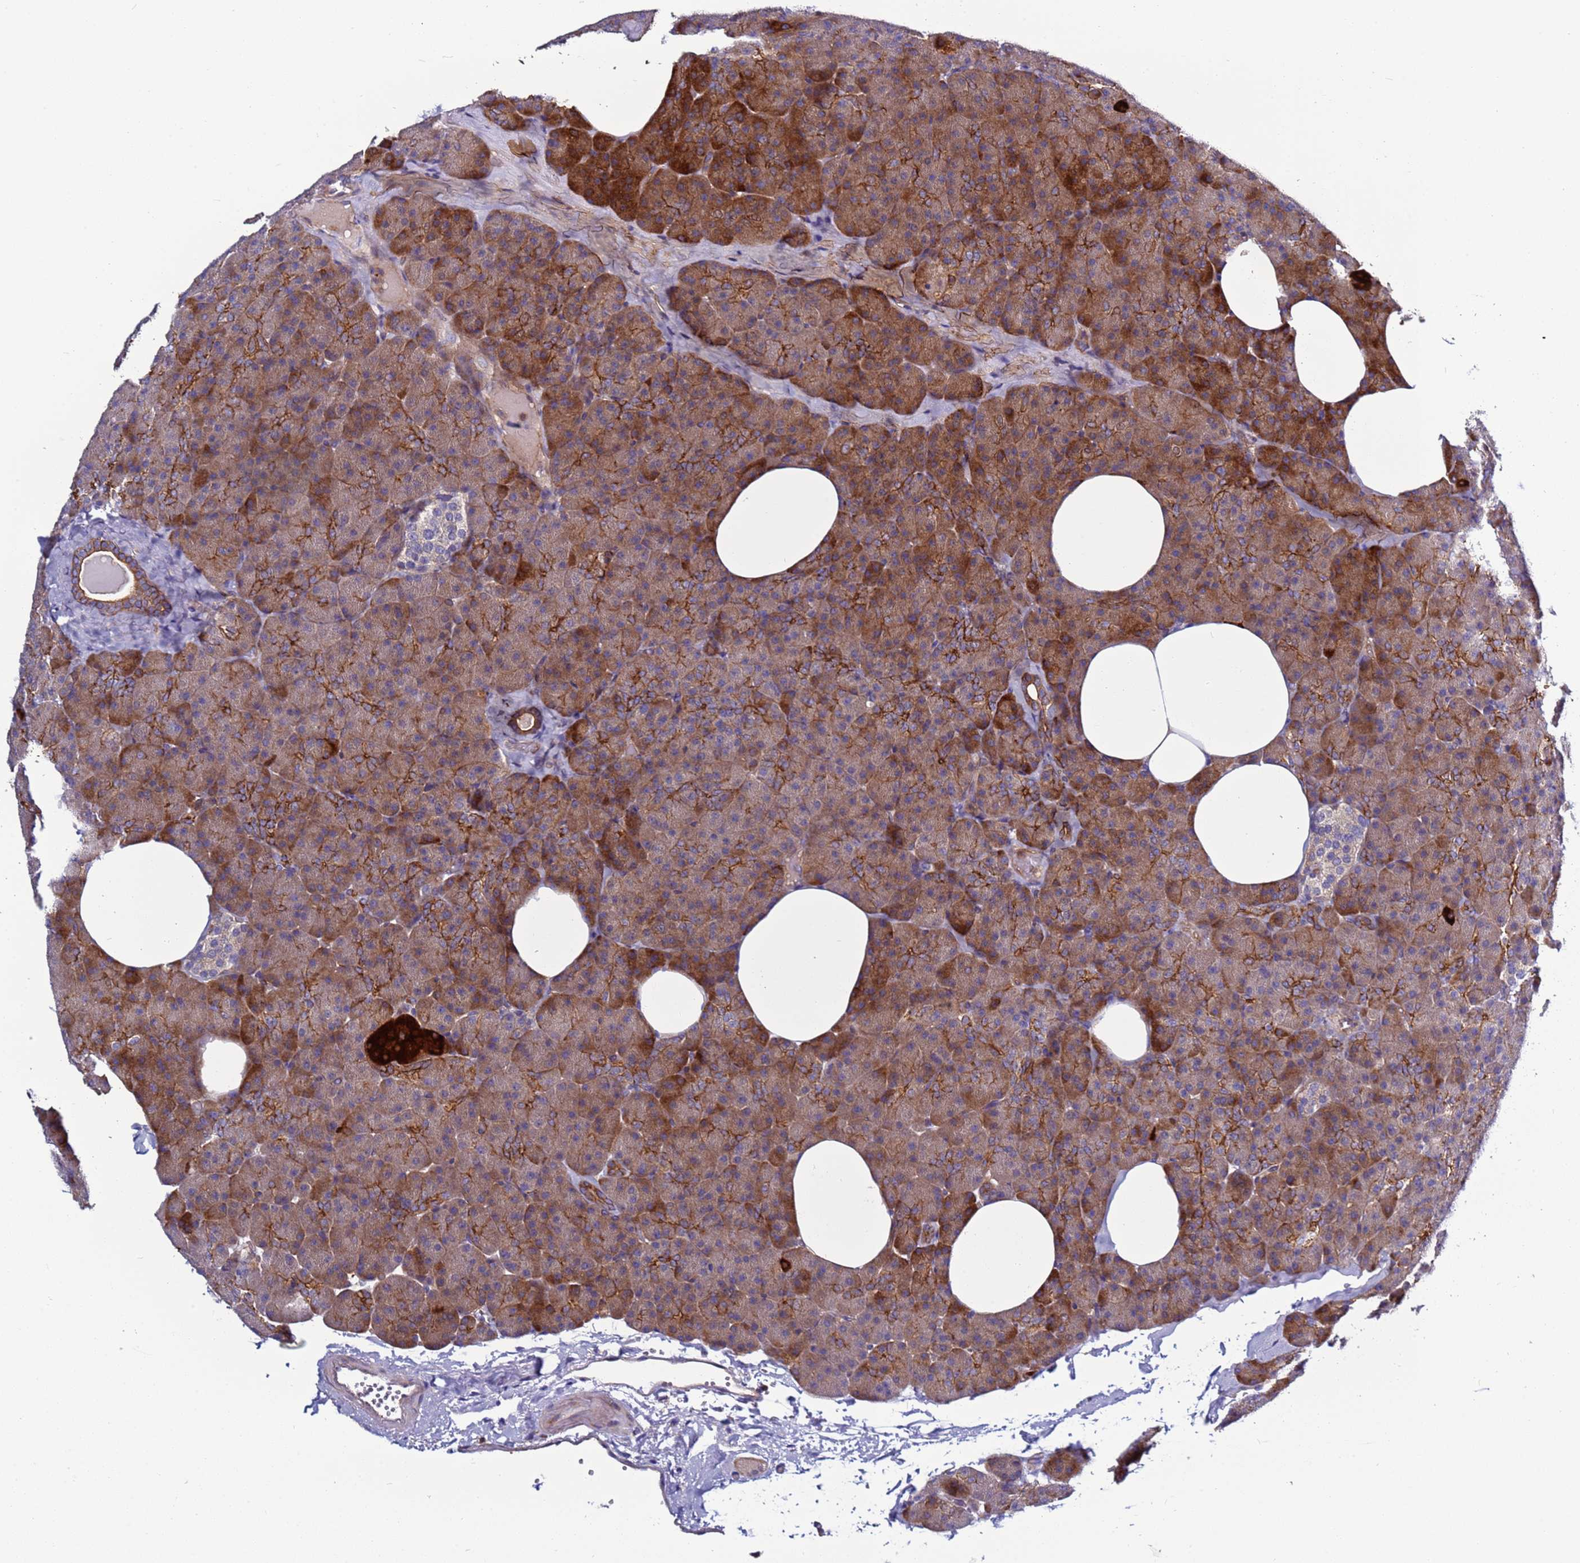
{"staining": {"intensity": "strong", "quantity": ">75%", "location": "cytoplasmic/membranous"}, "tissue": "pancreas", "cell_type": "Exocrine glandular cells", "image_type": "normal", "snomed": [{"axis": "morphology", "description": "Normal tissue, NOS"}, {"axis": "morphology", "description": "Carcinoid, malignant, NOS"}, {"axis": "topography", "description": "Pancreas"}], "caption": "The image shows immunohistochemical staining of unremarkable pancreas. There is strong cytoplasmic/membranous expression is appreciated in about >75% of exocrine glandular cells.", "gene": "EFCAB8", "patient": {"sex": "female", "age": 35}}